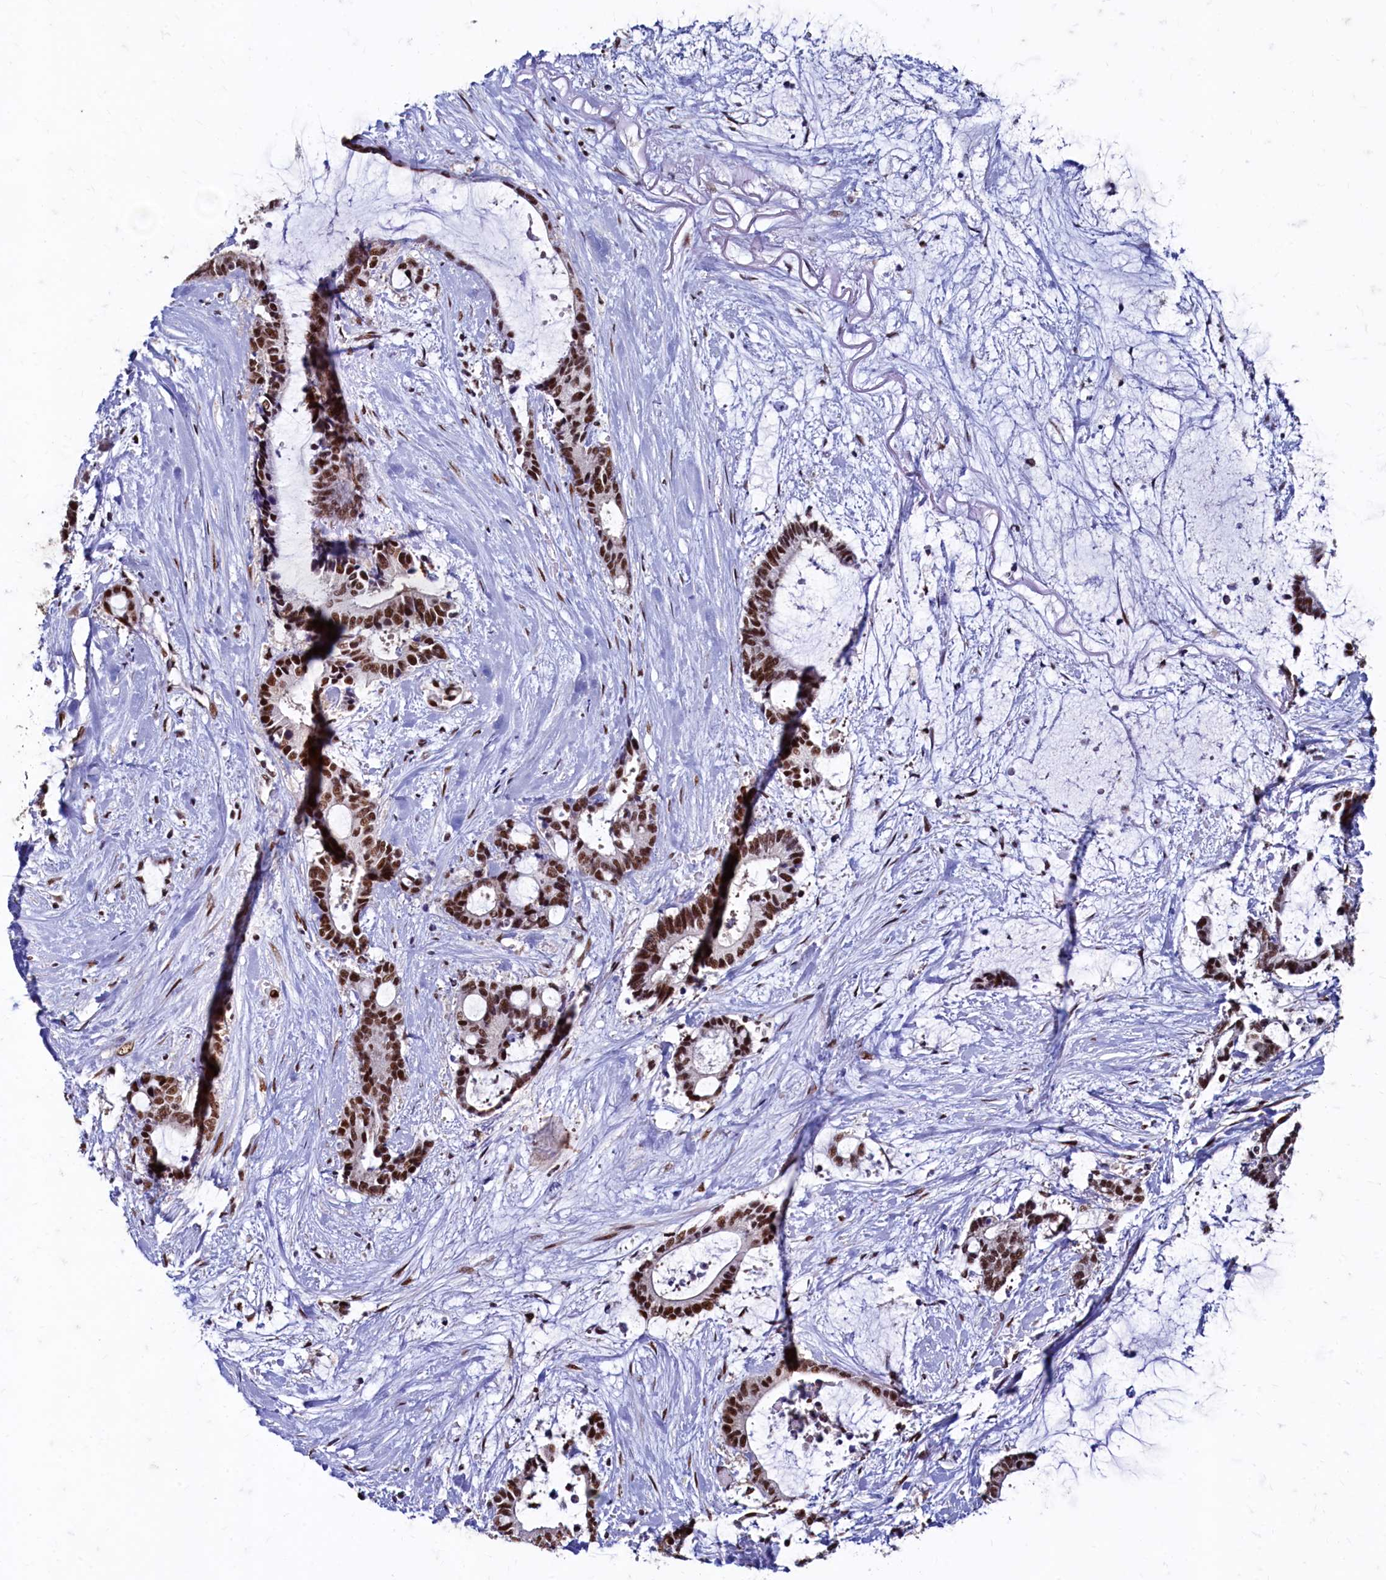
{"staining": {"intensity": "strong", "quantity": ">75%", "location": "nuclear"}, "tissue": "liver cancer", "cell_type": "Tumor cells", "image_type": "cancer", "snomed": [{"axis": "morphology", "description": "Normal tissue, NOS"}, {"axis": "morphology", "description": "Cholangiocarcinoma"}, {"axis": "topography", "description": "Liver"}, {"axis": "topography", "description": "Peripheral nerve tissue"}], "caption": "DAB immunohistochemical staining of human liver cancer exhibits strong nuclear protein expression in approximately >75% of tumor cells.", "gene": "CPSF7", "patient": {"sex": "female", "age": 73}}